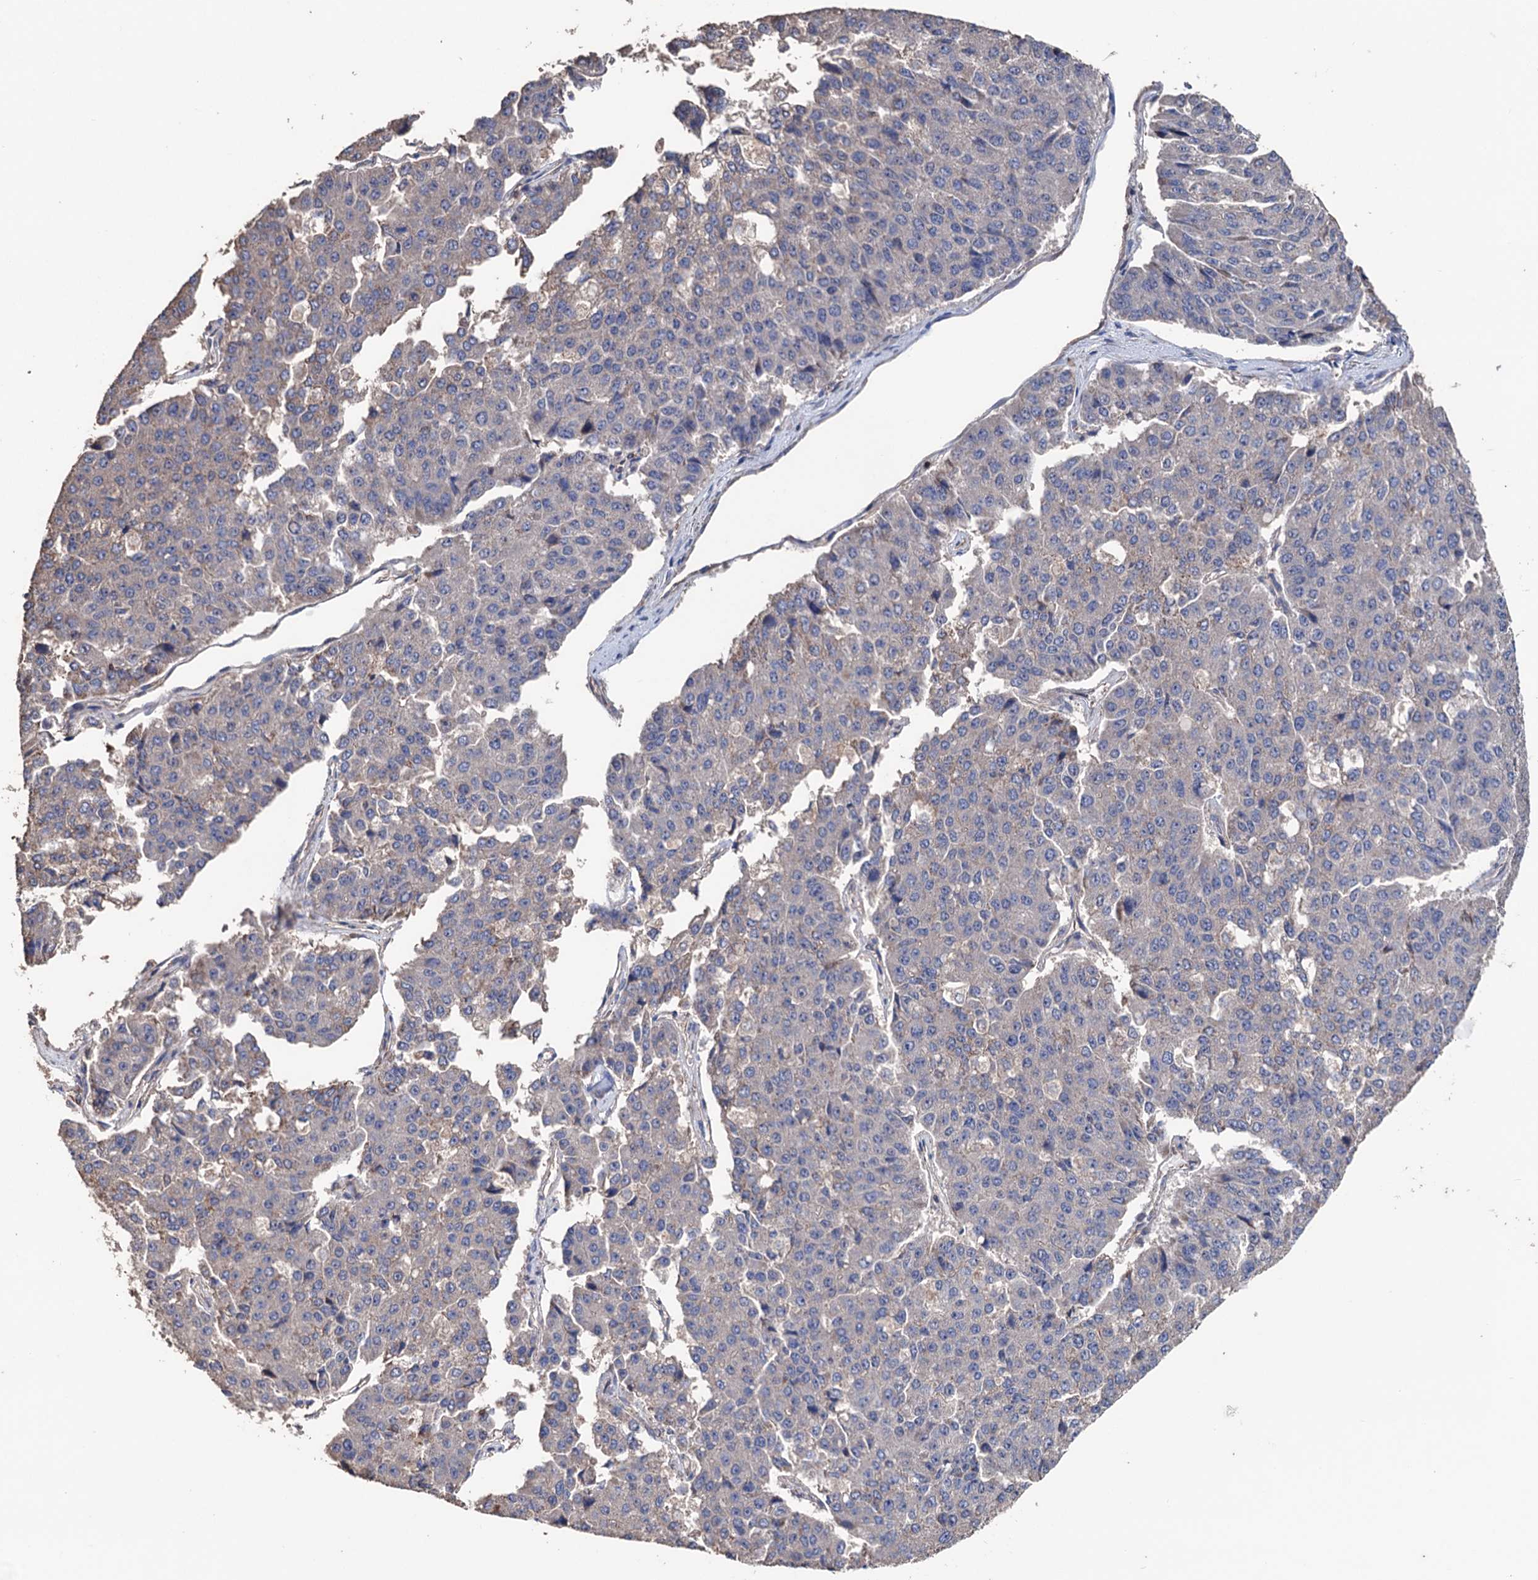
{"staining": {"intensity": "negative", "quantity": "none", "location": "none"}, "tissue": "pancreatic cancer", "cell_type": "Tumor cells", "image_type": "cancer", "snomed": [{"axis": "morphology", "description": "Adenocarcinoma, NOS"}, {"axis": "topography", "description": "Pancreas"}], "caption": "Immunohistochemistry (IHC) micrograph of neoplastic tissue: human adenocarcinoma (pancreatic) stained with DAB (3,3'-diaminobenzidine) exhibits no significant protein positivity in tumor cells.", "gene": "STING1", "patient": {"sex": "male", "age": 50}}